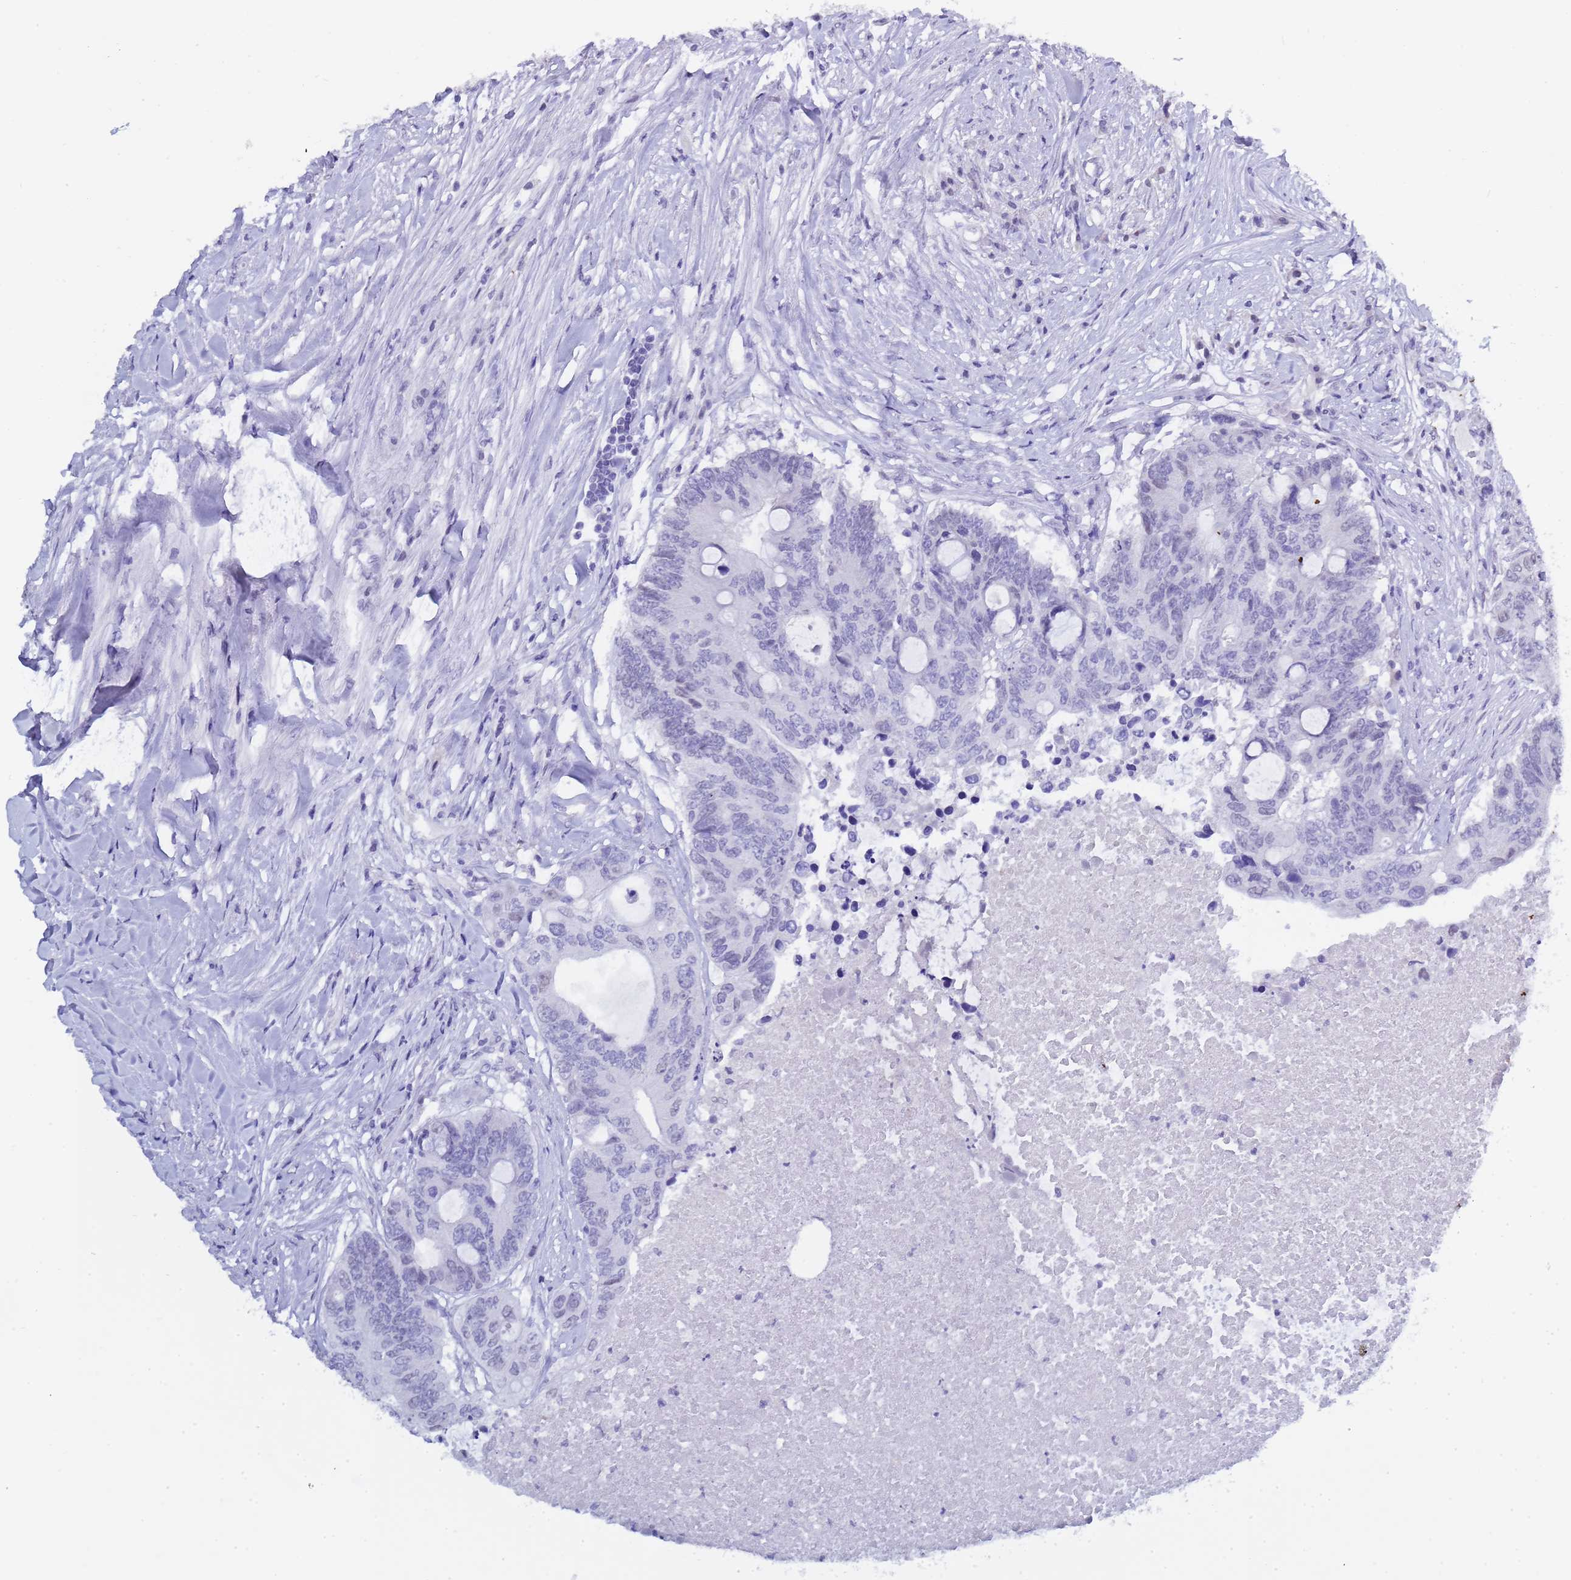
{"staining": {"intensity": "negative", "quantity": "none", "location": "none"}, "tissue": "colorectal cancer", "cell_type": "Tumor cells", "image_type": "cancer", "snomed": [{"axis": "morphology", "description": "Adenocarcinoma, NOS"}, {"axis": "topography", "description": "Colon"}], "caption": "DAB (3,3'-diaminobenzidine) immunohistochemical staining of human adenocarcinoma (colorectal) exhibits no significant expression in tumor cells.", "gene": "CTRC", "patient": {"sex": "male", "age": 71}}